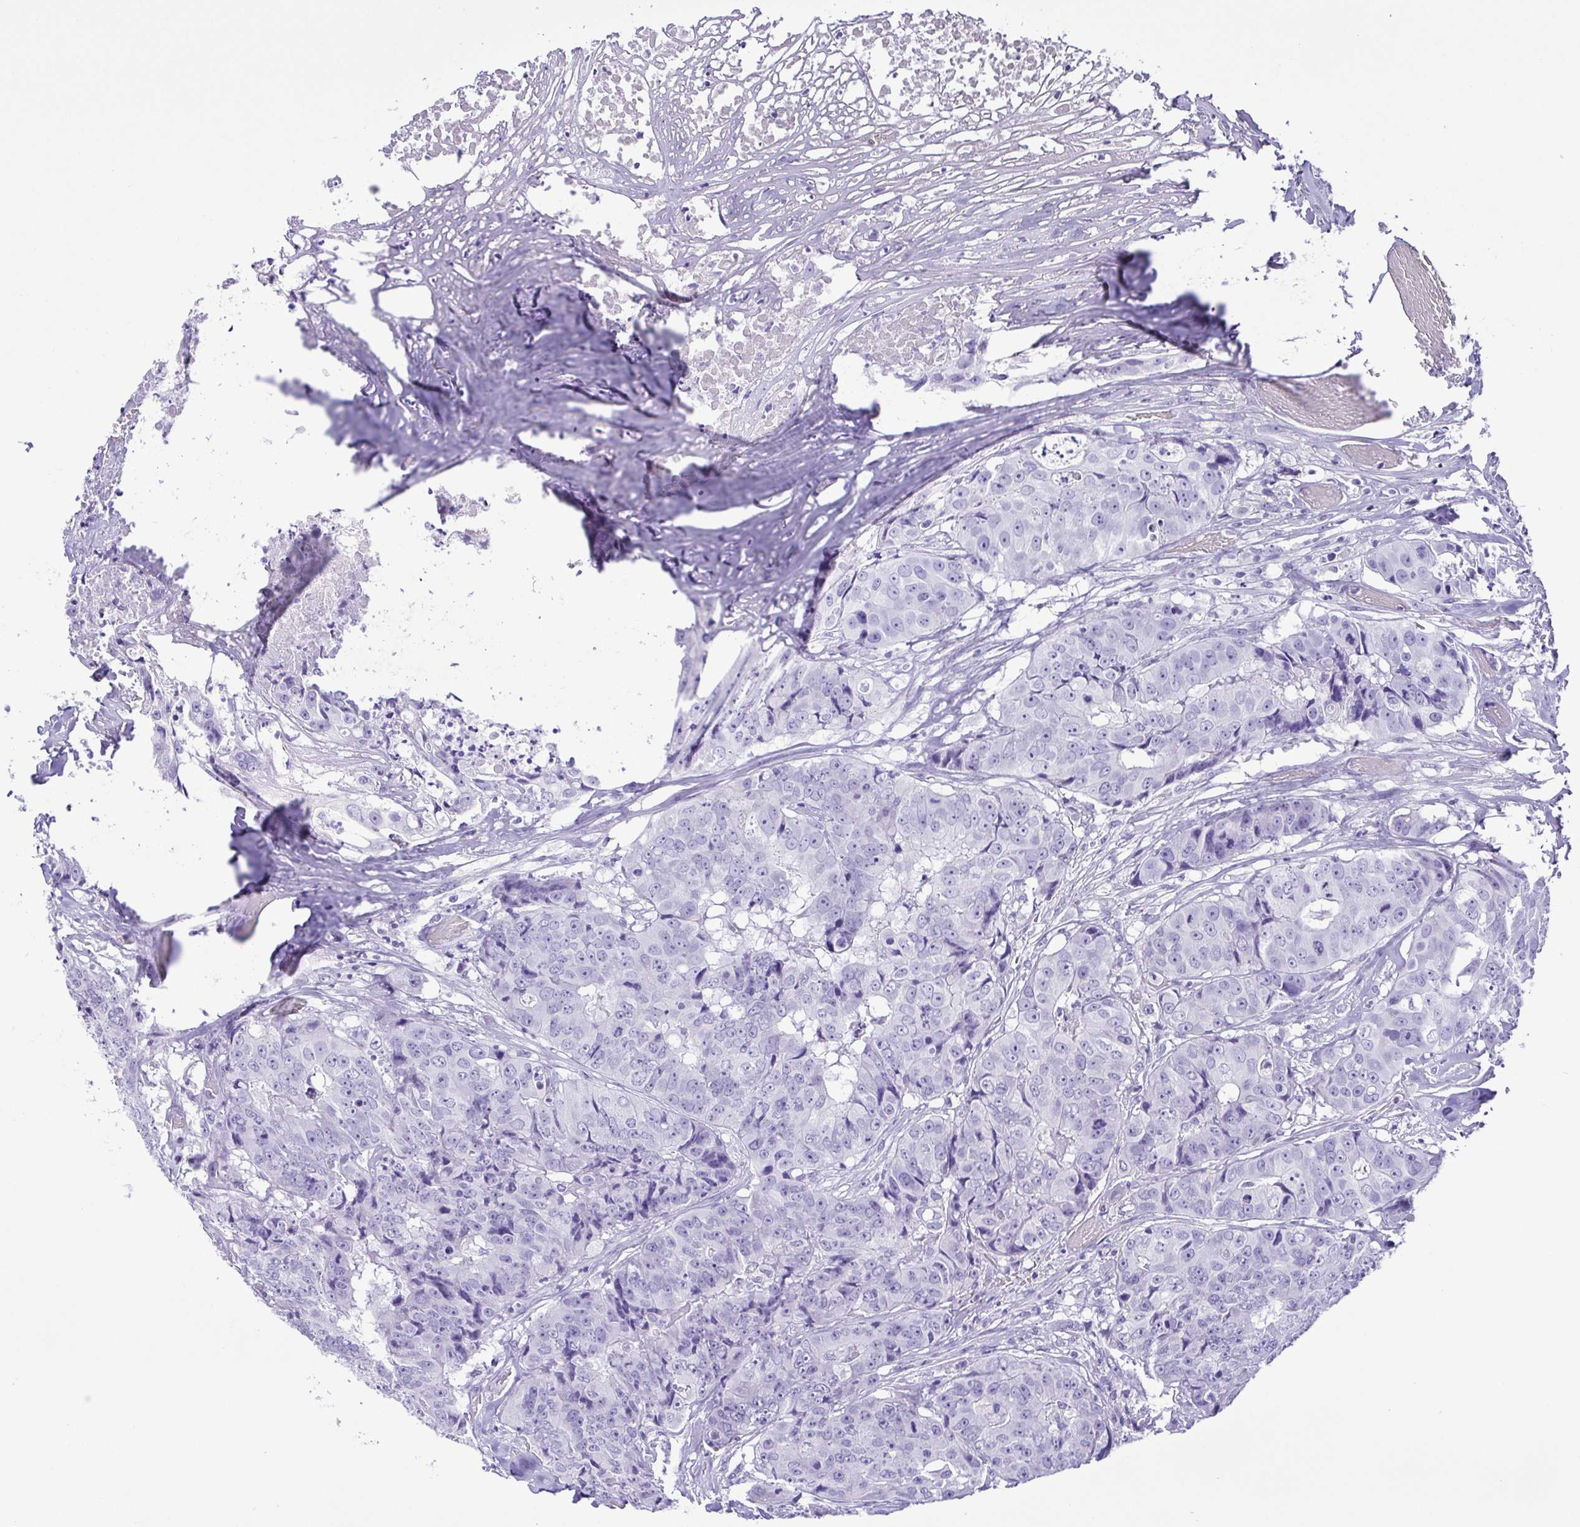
{"staining": {"intensity": "negative", "quantity": "none", "location": "none"}, "tissue": "colorectal cancer", "cell_type": "Tumor cells", "image_type": "cancer", "snomed": [{"axis": "morphology", "description": "Adenocarcinoma, NOS"}, {"axis": "topography", "description": "Rectum"}], "caption": "Immunohistochemical staining of human colorectal cancer (adenocarcinoma) displays no significant staining in tumor cells. The staining is performed using DAB brown chromogen with nuclei counter-stained in using hematoxylin.", "gene": "PAK3", "patient": {"sex": "female", "age": 62}}